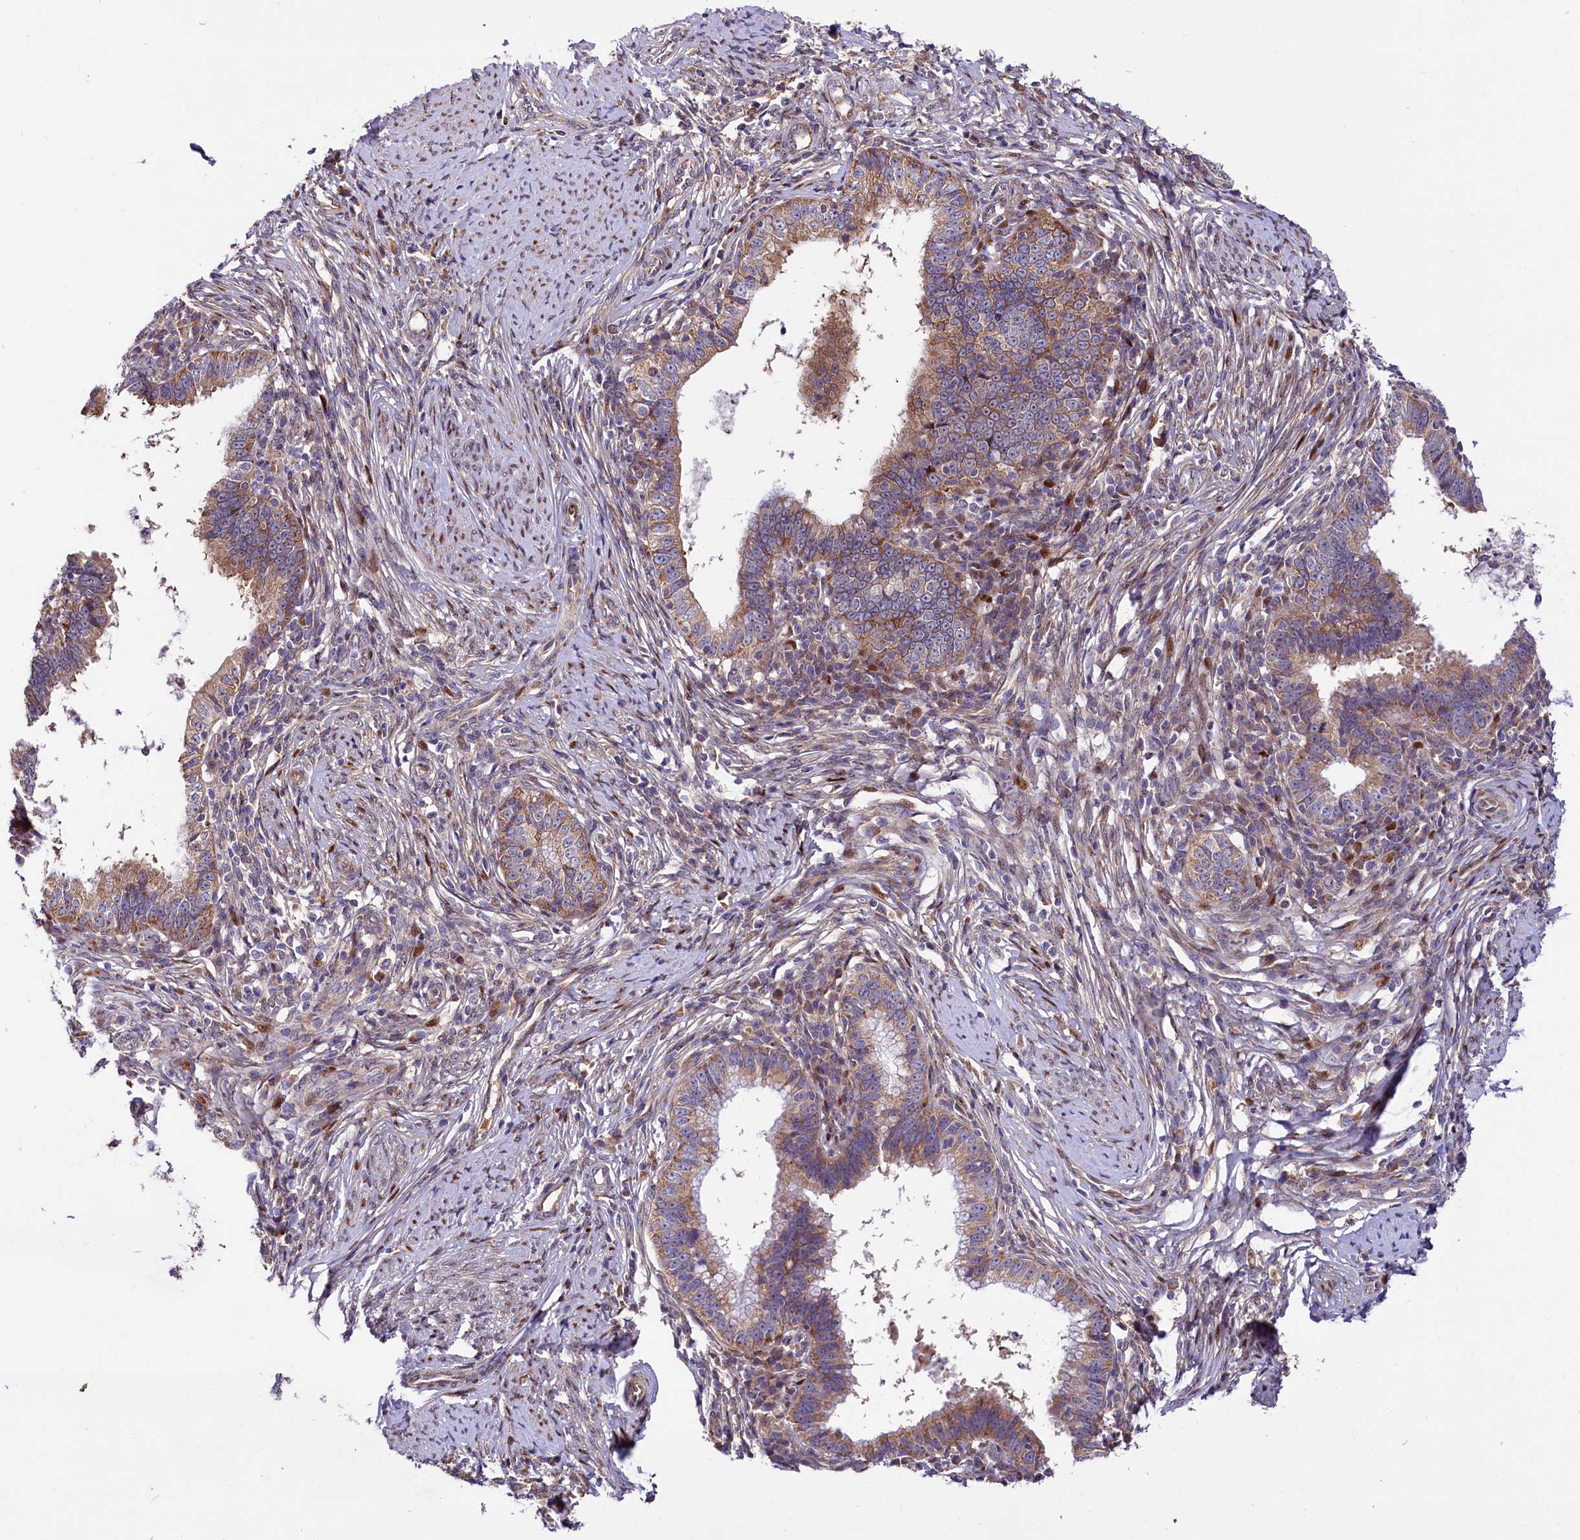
{"staining": {"intensity": "moderate", "quantity": ">75%", "location": "cytoplasmic/membranous"}, "tissue": "cervical cancer", "cell_type": "Tumor cells", "image_type": "cancer", "snomed": [{"axis": "morphology", "description": "Adenocarcinoma, NOS"}, {"axis": "topography", "description": "Cervix"}], "caption": "Immunohistochemical staining of human cervical cancer (adenocarcinoma) demonstrates medium levels of moderate cytoplasmic/membranous protein staining in approximately >75% of tumor cells. The protein of interest is shown in brown color, while the nuclei are stained blue.", "gene": "PDZRN3", "patient": {"sex": "female", "age": 36}}